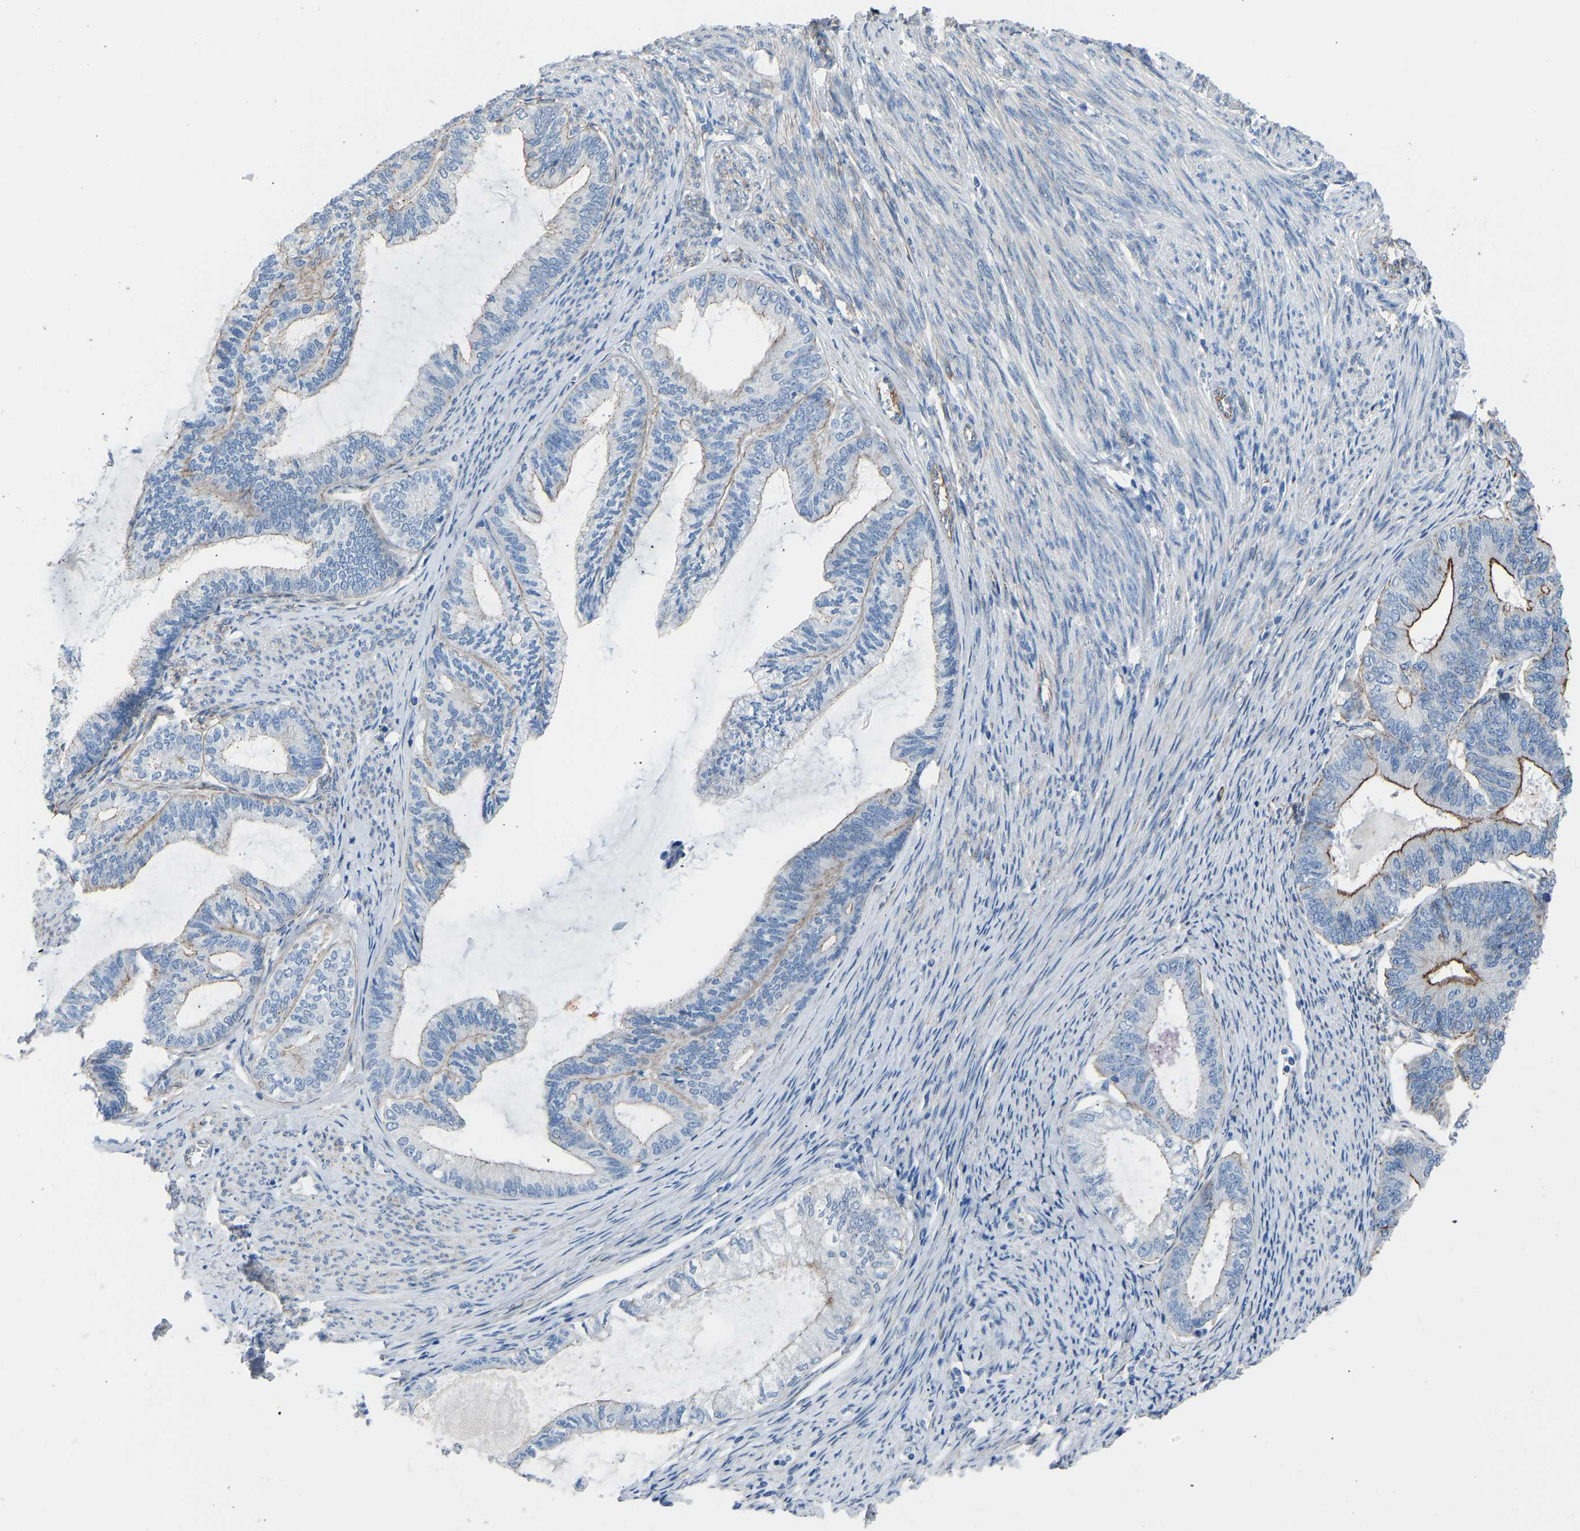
{"staining": {"intensity": "moderate", "quantity": "<25%", "location": "cytoplasmic/membranous"}, "tissue": "endometrial cancer", "cell_type": "Tumor cells", "image_type": "cancer", "snomed": [{"axis": "morphology", "description": "Adenocarcinoma, NOS"}, {"axis": "topography", "description": "Endometrium"}], "caption": "Endometrial adenocarcinoma tissue reveals moderate cytoplasmic/membranous positivity in approximately <25% of tumor cells, visualized by immunohistochemistry.", "gene": "MYH10", "patient": {"sex": "female", "age": 86}}